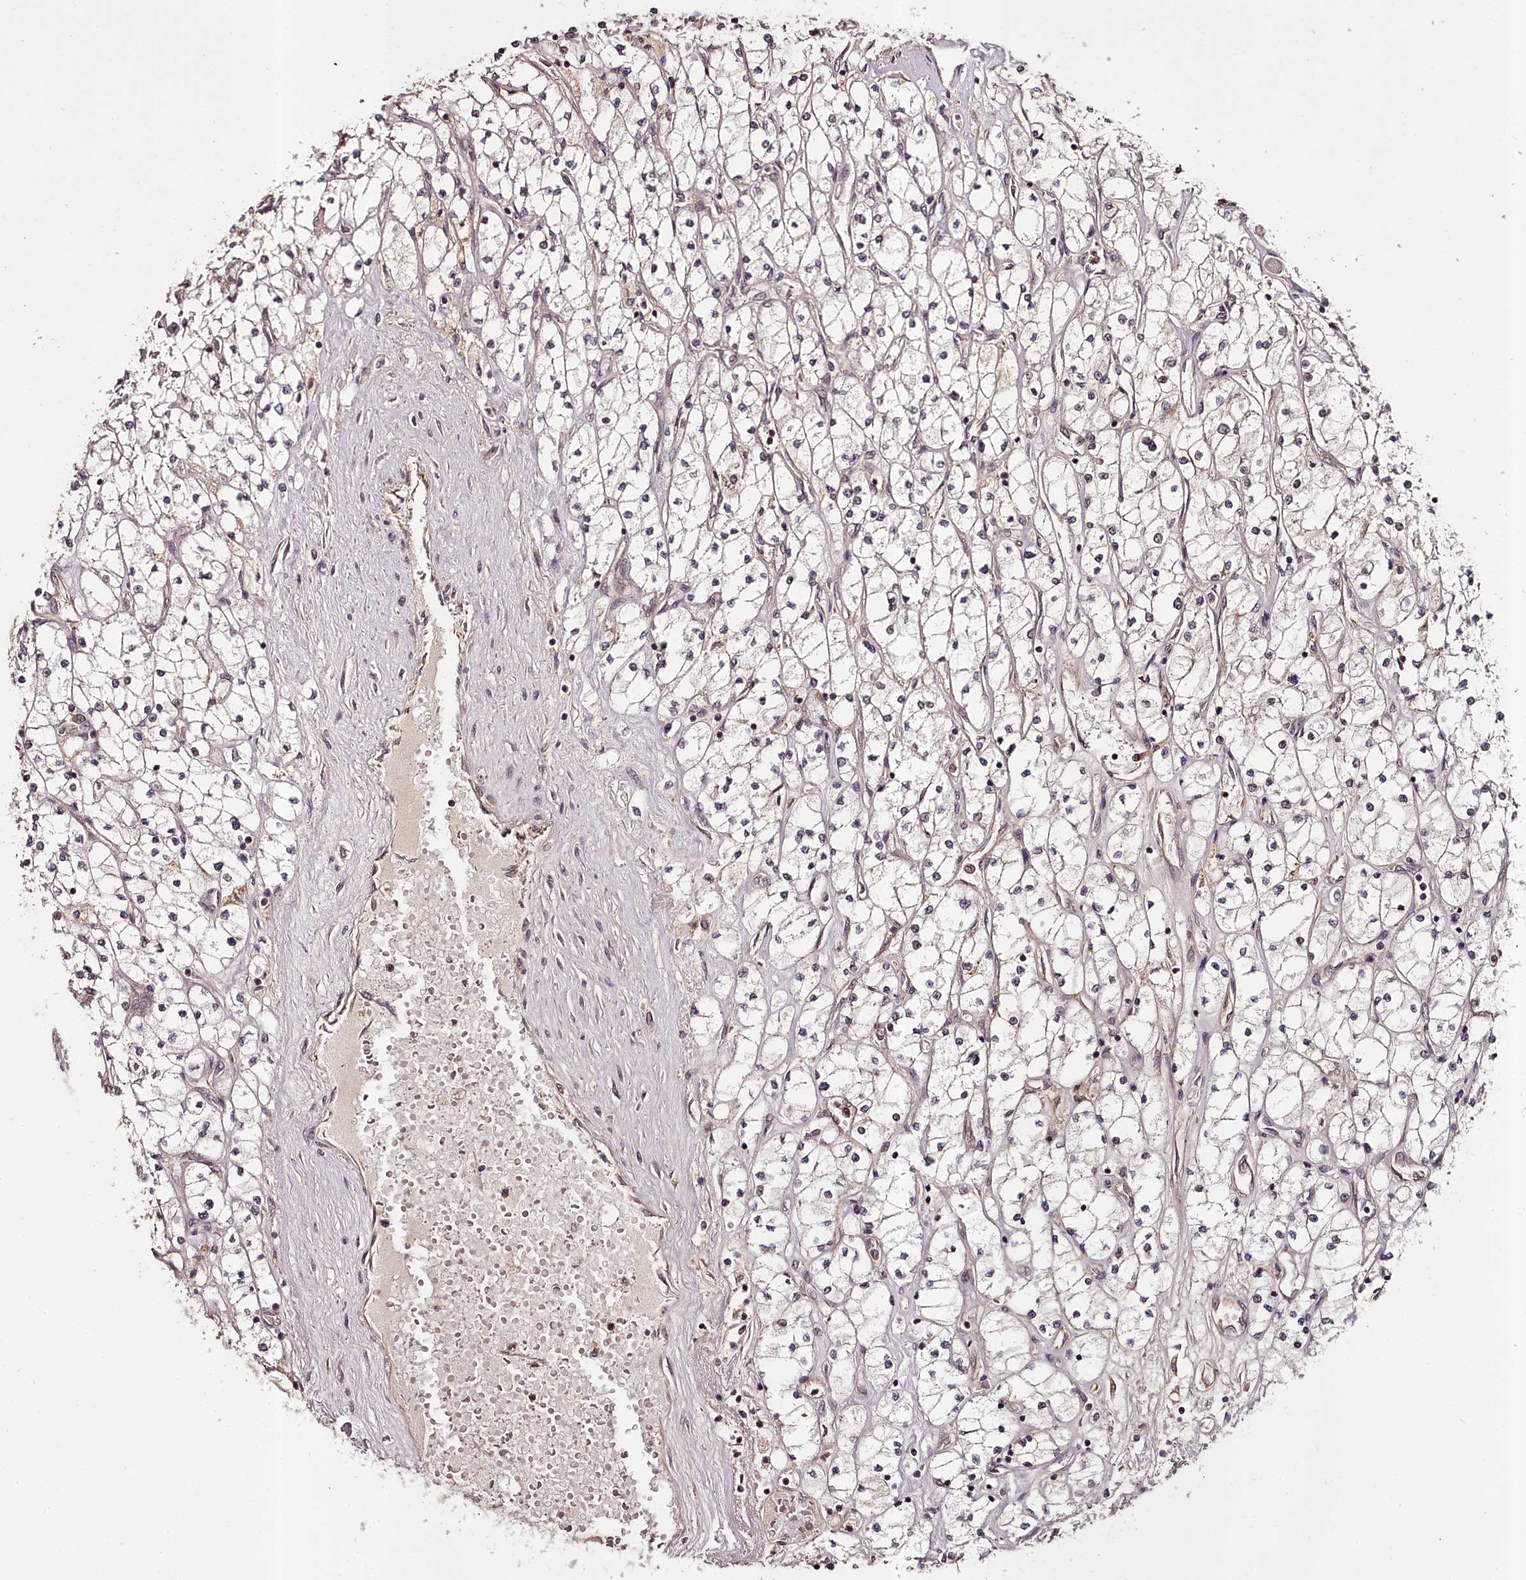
{"staining": {"intensity": "negative", "quantity": "none", "location": "none"}, "tissue": "renal cancer", "cell_type": "Tumor cells", "image_type": "cancer", "snomed": [{"axis": "morphology", "description": "Adenocarcinoma, NOS"}, {"axis": "topography", "description": "Kidney"}], "caption": "Immunohistochemistry of human renal adenocarcinoma shows no staining in tumor cells.", "gene": "MAML3", "patient": {"sex": "male", "age": 80}}